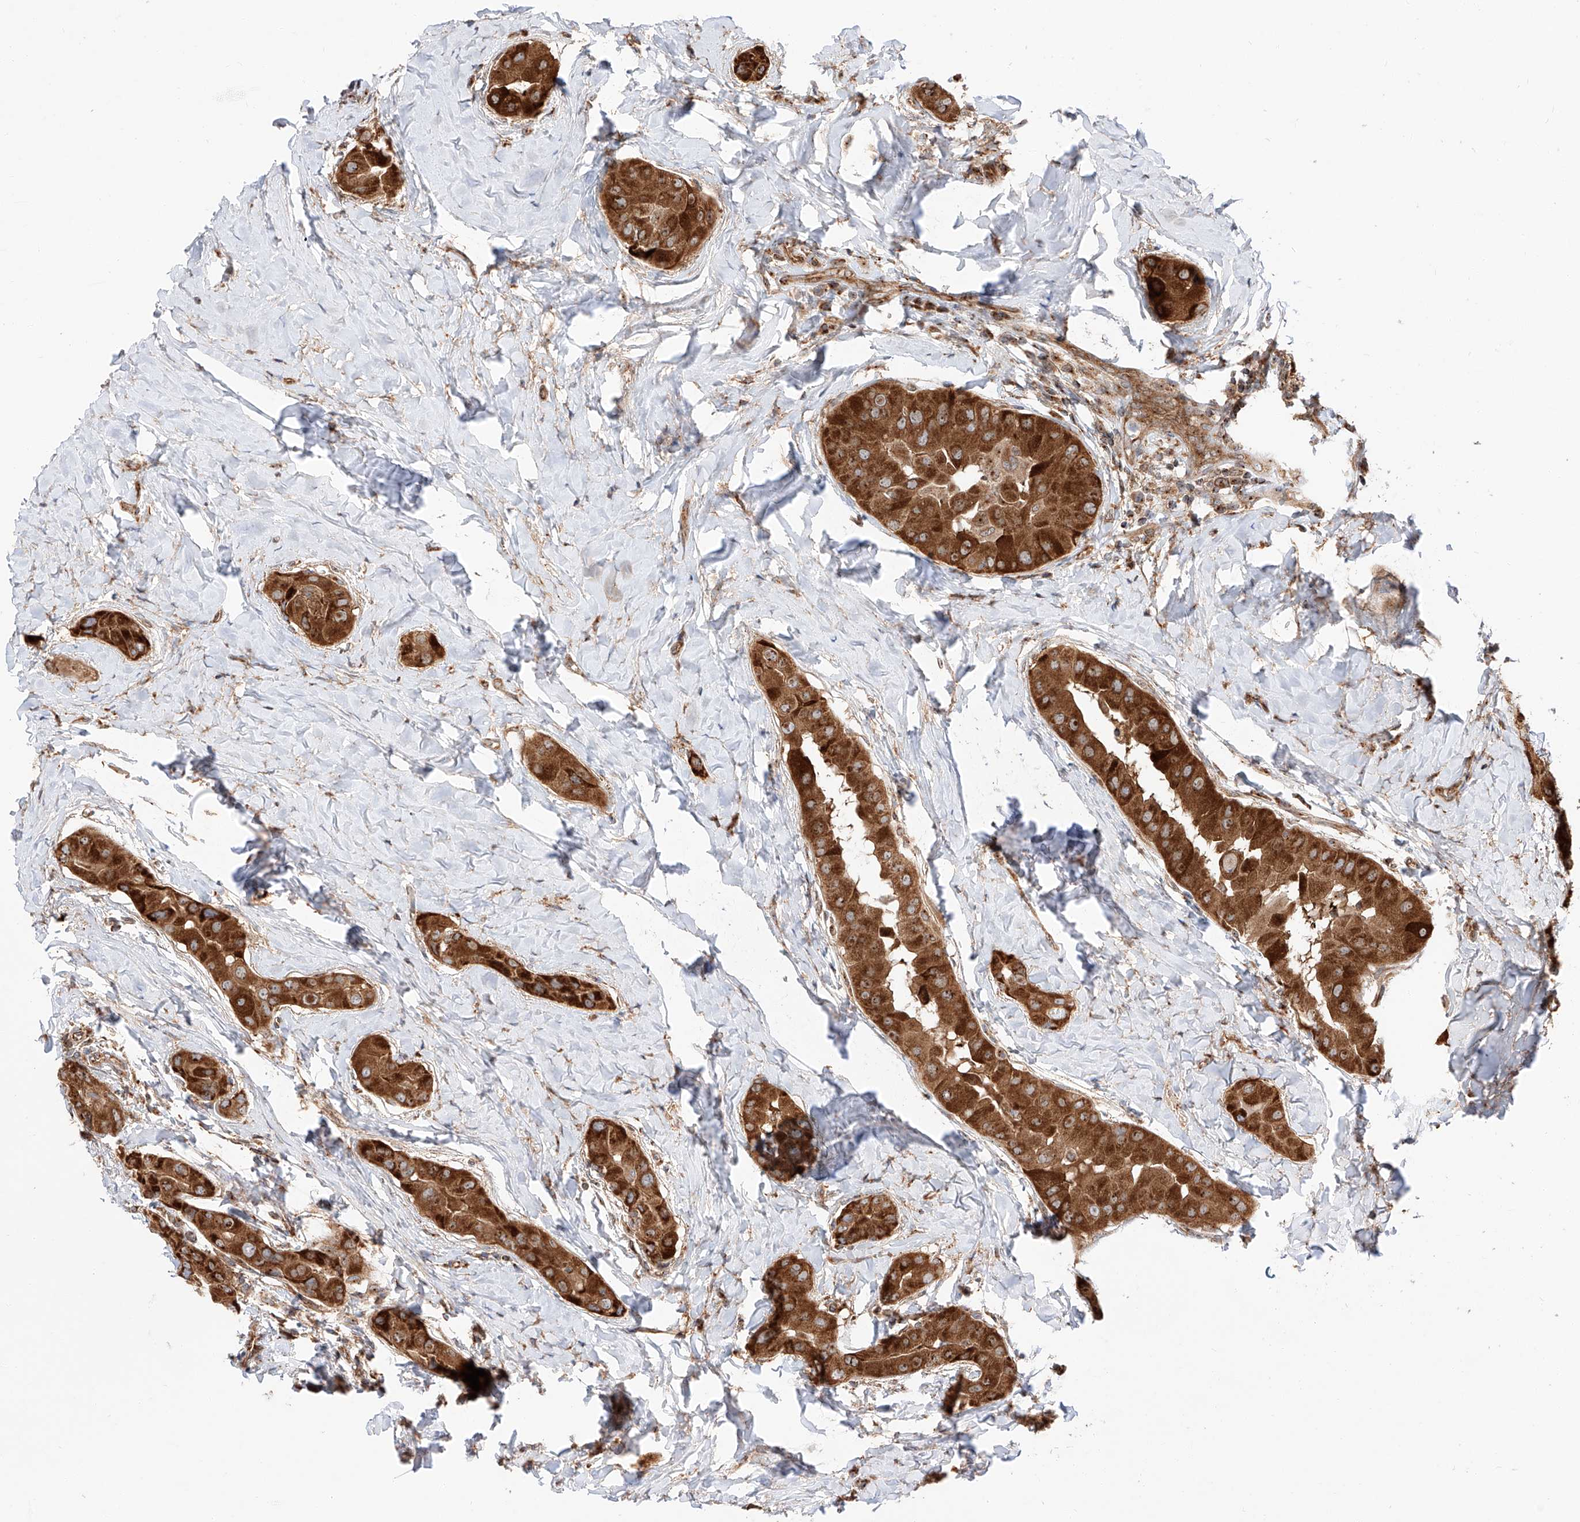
{"staining": {"intensity": "strong", "quantity": ">75%", "location": "cytoplasmic/membranous"}, "tissue": "thyroid cancer", "cell_type": "Tumor cells", "image_type": "cancer", "snomed": [{"axis": "morphology", "description": "Papillary adenocarcinoma, NOS"}, {"axis": "topography", "description": "Thyroid gland"}], "caption": "Protein staining exhibits strong cytoplasmic/membranous expression in about >75% of tumor cells in thyroid papillary adenocarcinoma. Using DAB (brown) and hematoxylin (blue) stains, captured at high magnification using brightfield microscopy.", "gene": "ISCA2", "patient": {"sex": "male", "age": 33}}